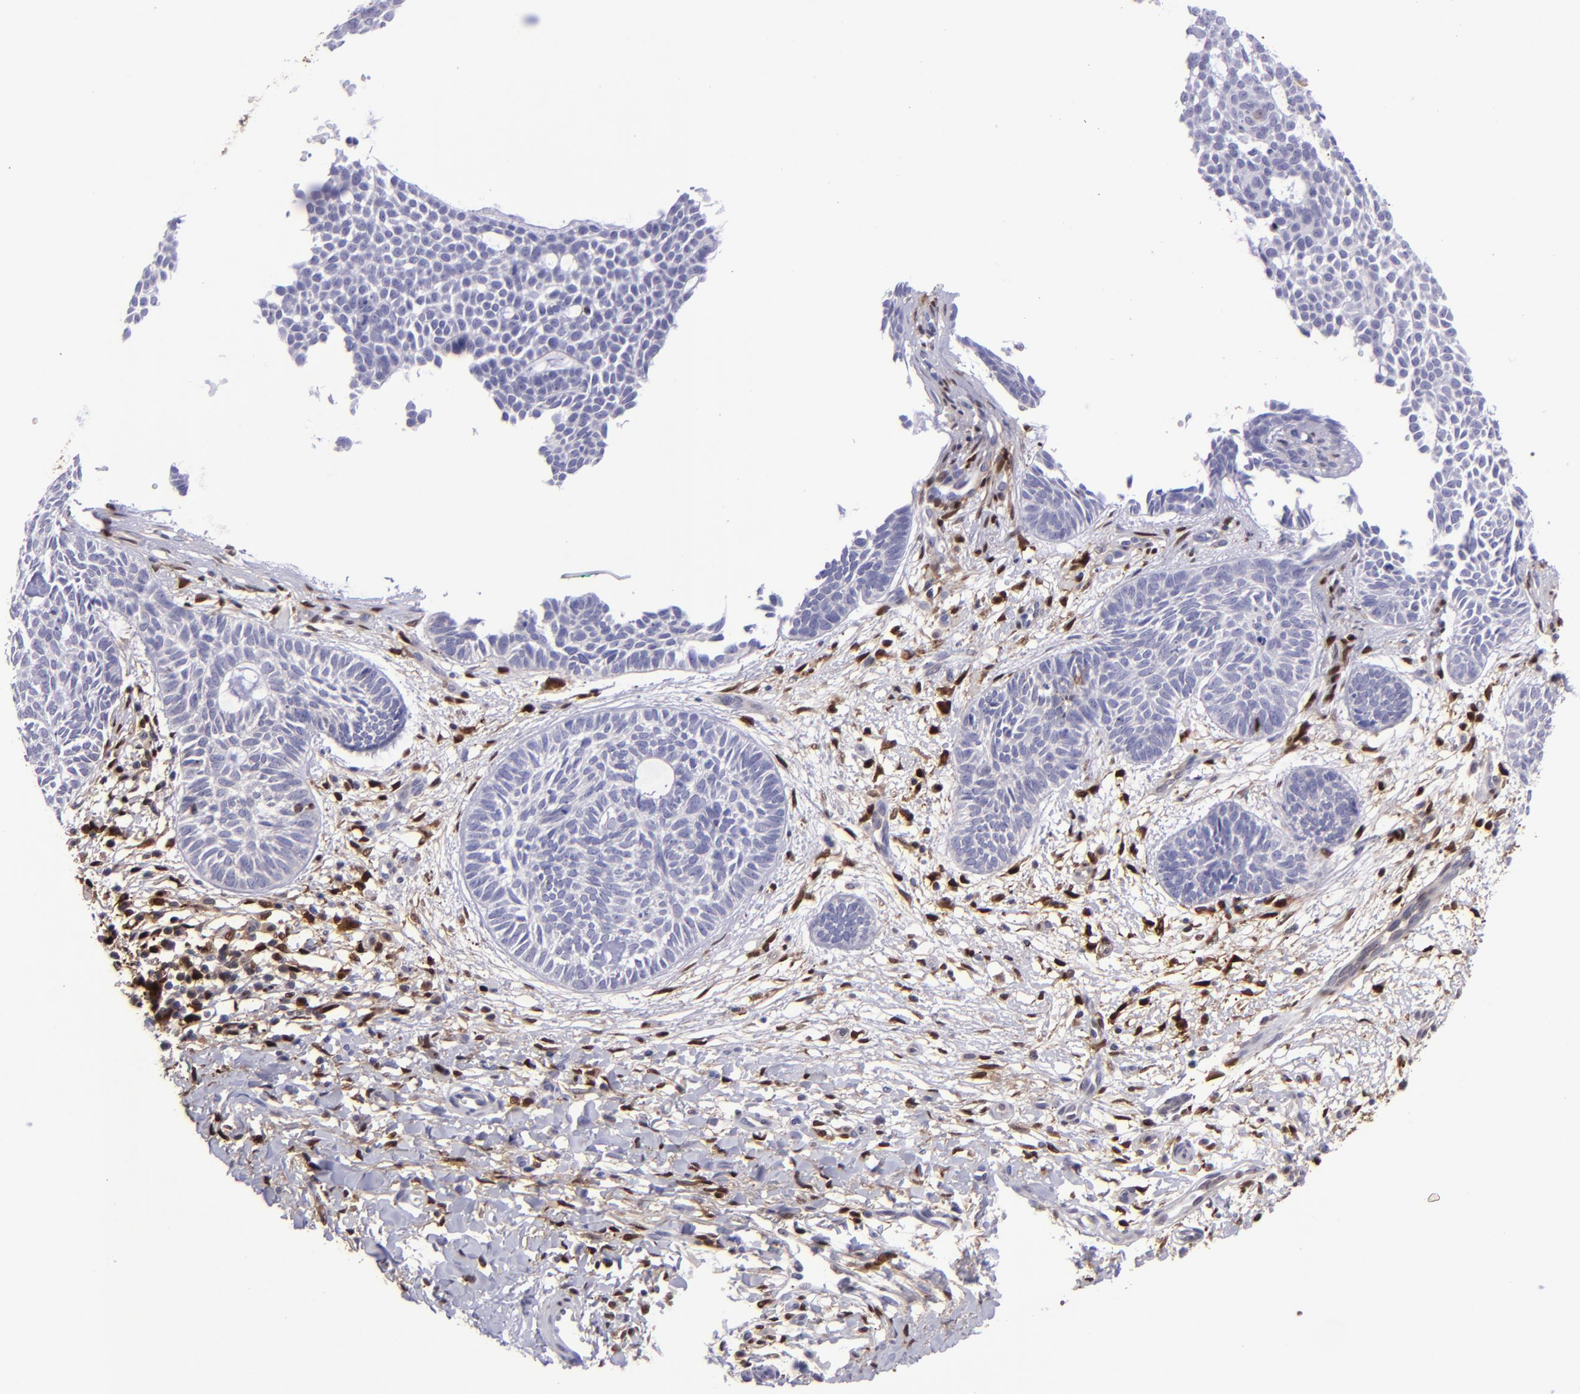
{"staining": {"intensity": "negative", "quantity": "none", "location": "none"}, "tissue": "skin cancer", "cell_type": "Tumor cells", "image_type": "cancer", "snomed": [{"axis": "morphology", "description": "Basal cell carcinoma"}, {"axis": "topography", "description": "Skin"}], "caption": "Tumor cells show no significant protein positivity in basal cell carcinoma (skin). (IHC, brightfield microscopy, high magnification).", "gene": "TYMP", "patient": {"sex": "male", "age": 75}}